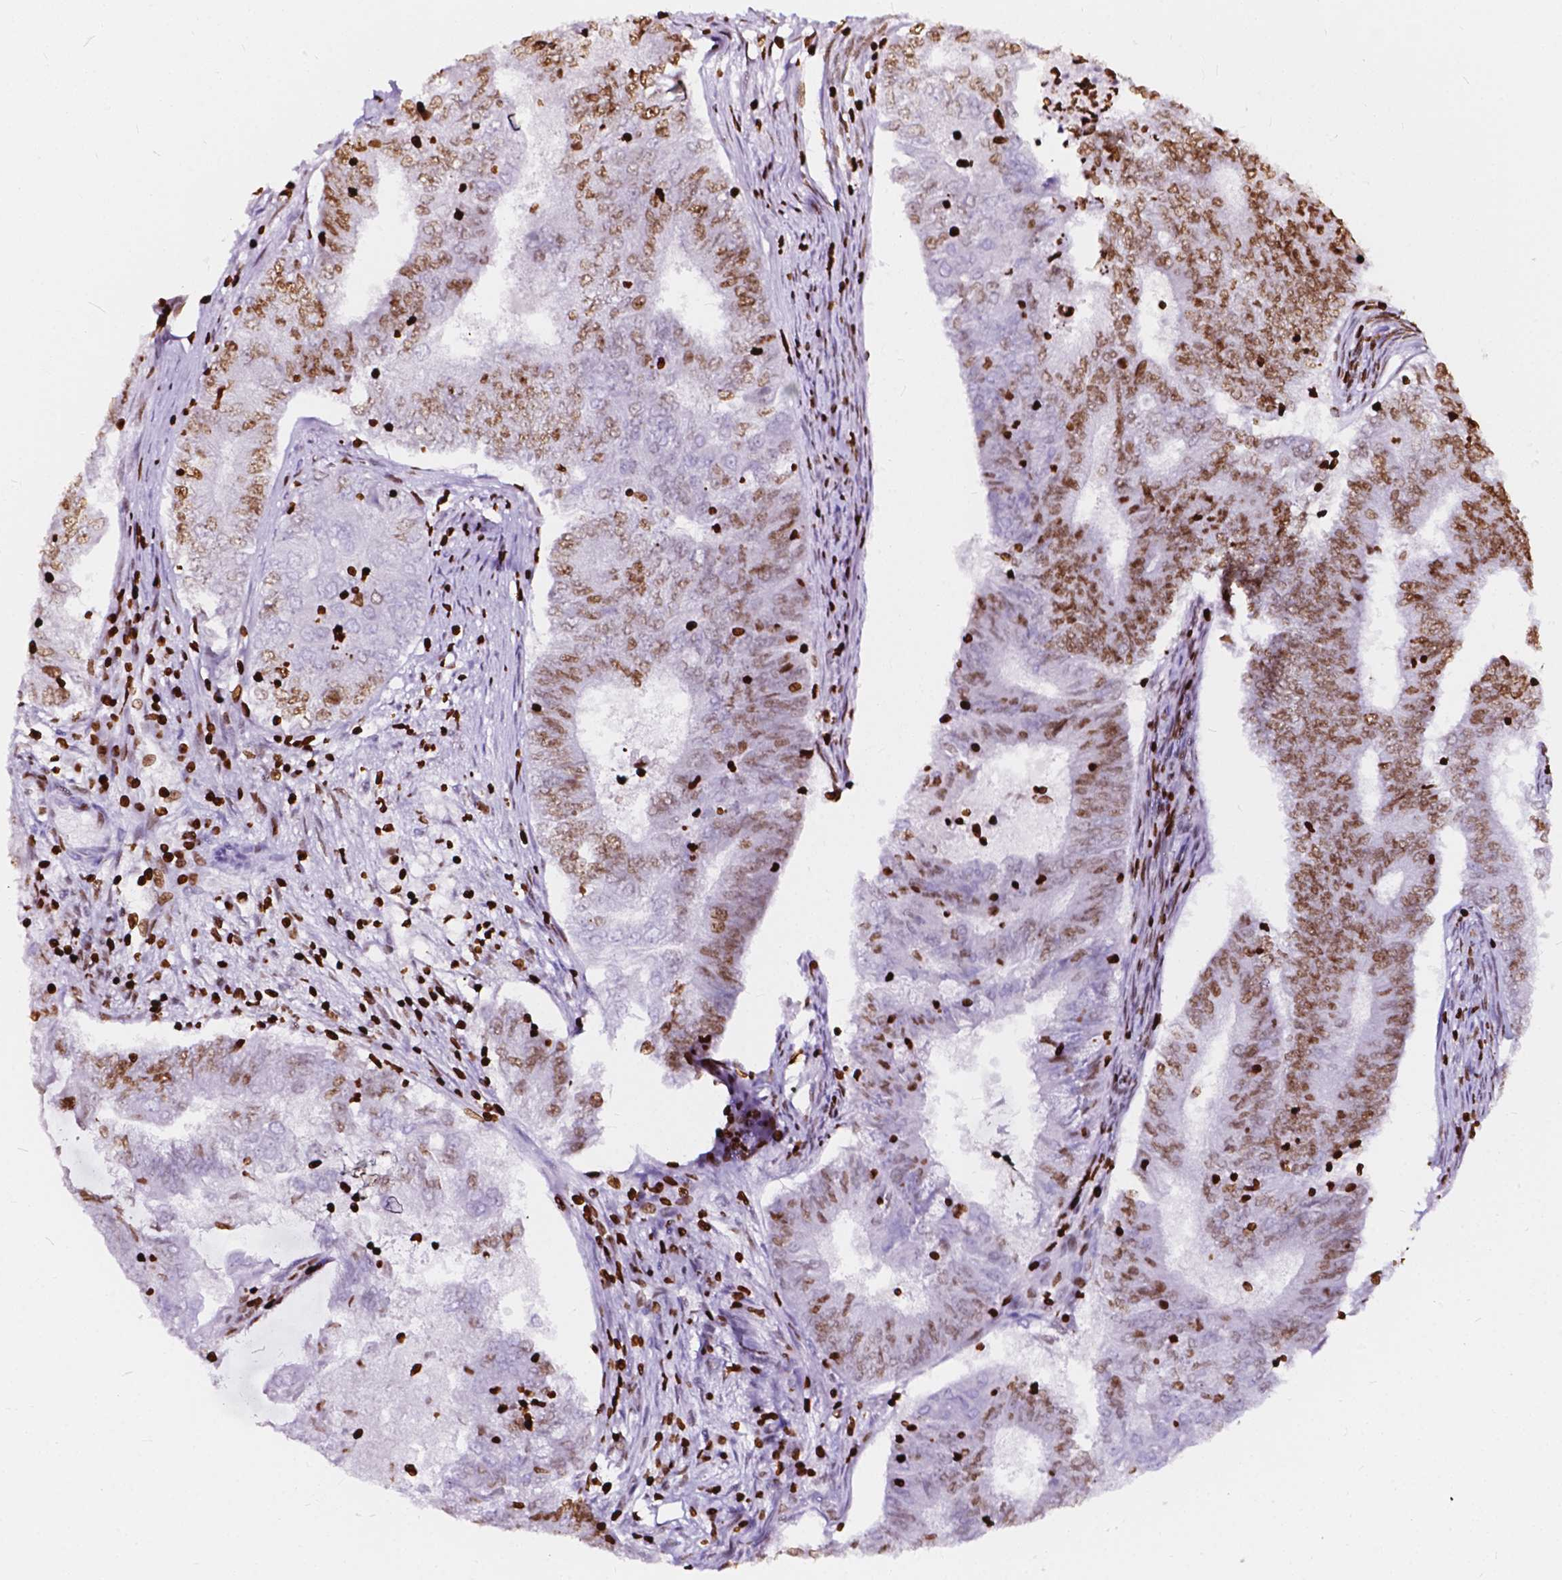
{"staining": {"intensity": "moderate", "quantity": "25%-75%", "location": "nuclear"}, "tissue": "endometrial cancer", "cell_type": "Tumor cells", "image_type": "cancer", "snomed": [{"axis": "morphology", "description": "Adenocarcinoma, NOS"}, {"axis": "topography", "description": "Endometrium"}], "caption": "Endometrial cancer (adenocarcinoma) stained for a protein (brown) displays moderate nuclear positive expression in about 25%-75% of tumor cells.", "gene": "CBY3", "patient": {"sex": "female", "age": 62}}